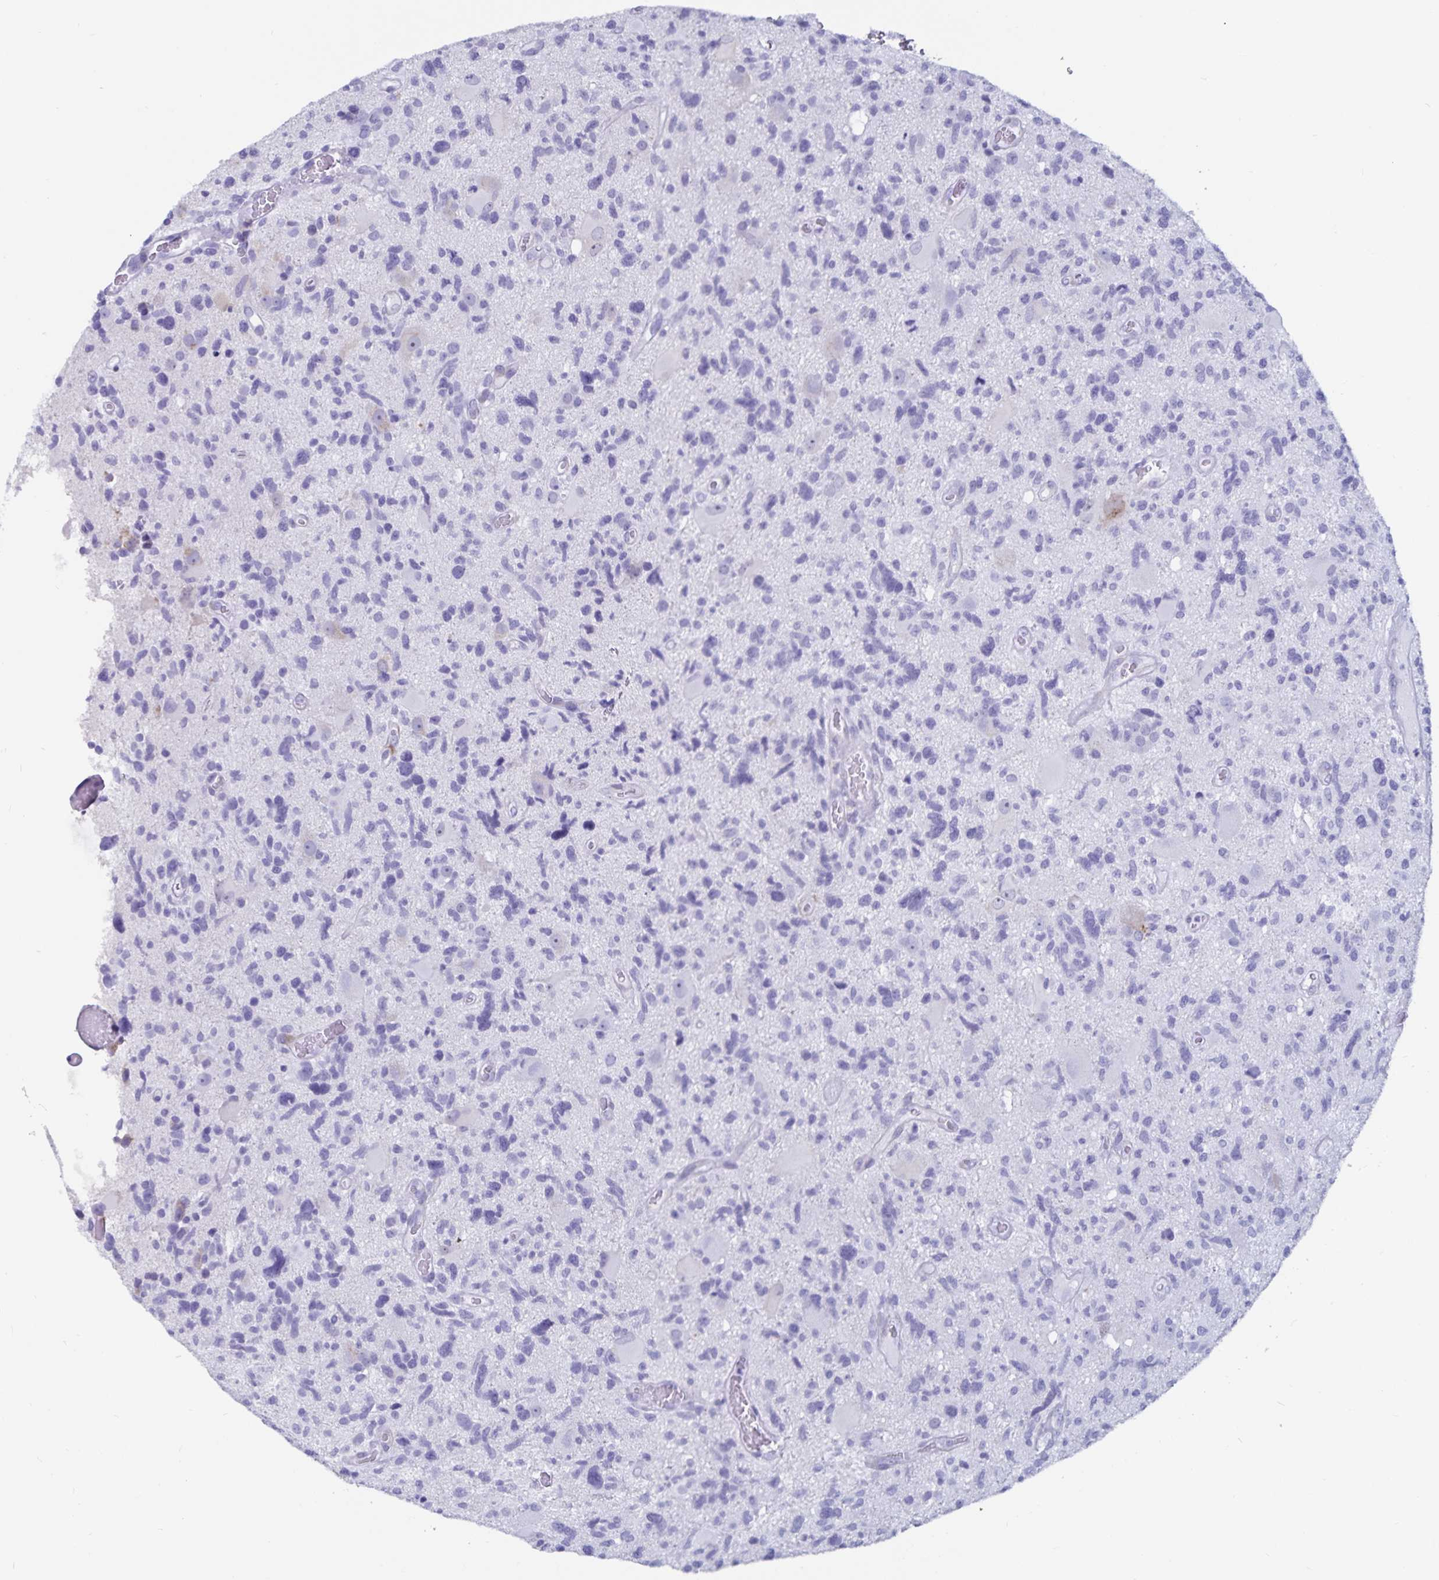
{"staining": {"intensity": "negative", "quantity": "none", "location": "none"}, "tissue": "glioma", "cell_type": "Tumor cells", "image_type": "cancer", "snomed": [{"axis": "morphology", "description": "Glioma, malignant, High grade"}, {"axis": "topography", "description": "Brain"}], "caption": "Immunohistochemistry (IHC) of human malignant high-grade glioma demonstrates no staining in tumor cells.", "gene": "GPR137", "patient": {"sex": "male", "age": 49}}